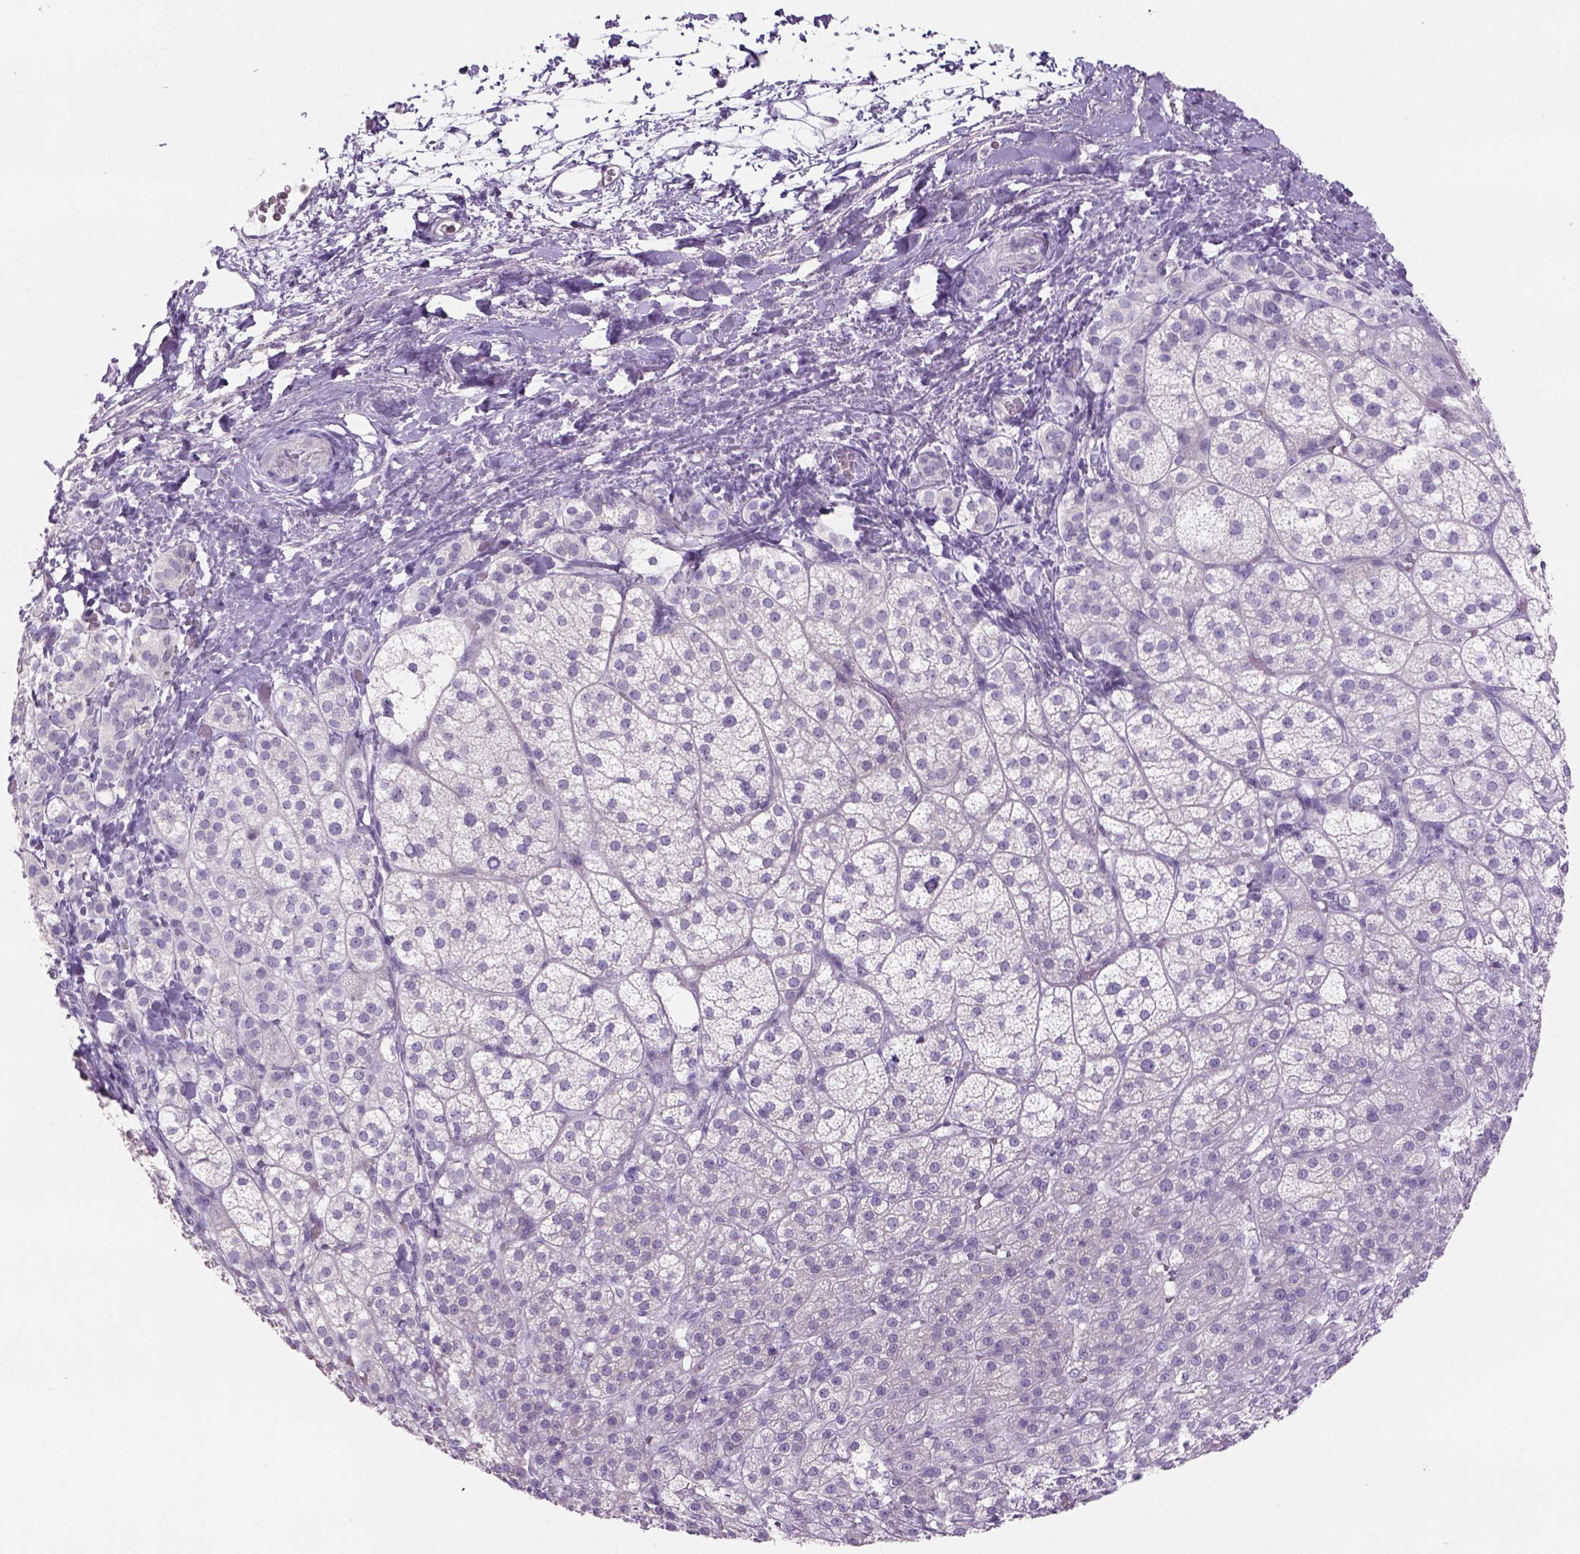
{"staining": {"intensity": "negative", "quantity": "none", "location": "none"}, "tissue": "adrenal gland", "cell_type": "Glandular cells", "image_type": "normal", "snomed": [{"axis": "morphology", "description": "Normal tissue, NOS"}, {"axis": "topography", "description": "Adrenal gland"}], "caption": "DAB (3,3'-diaminobenzidine) immunohistochemical staining of unremarkable adrenal gland reveals no significant positivity in glandular cells. (Brightfield microscopy of DAB IHC at high magnification).", "gene": "TENM4", "patient": {"sex": "female", "age": 60}}